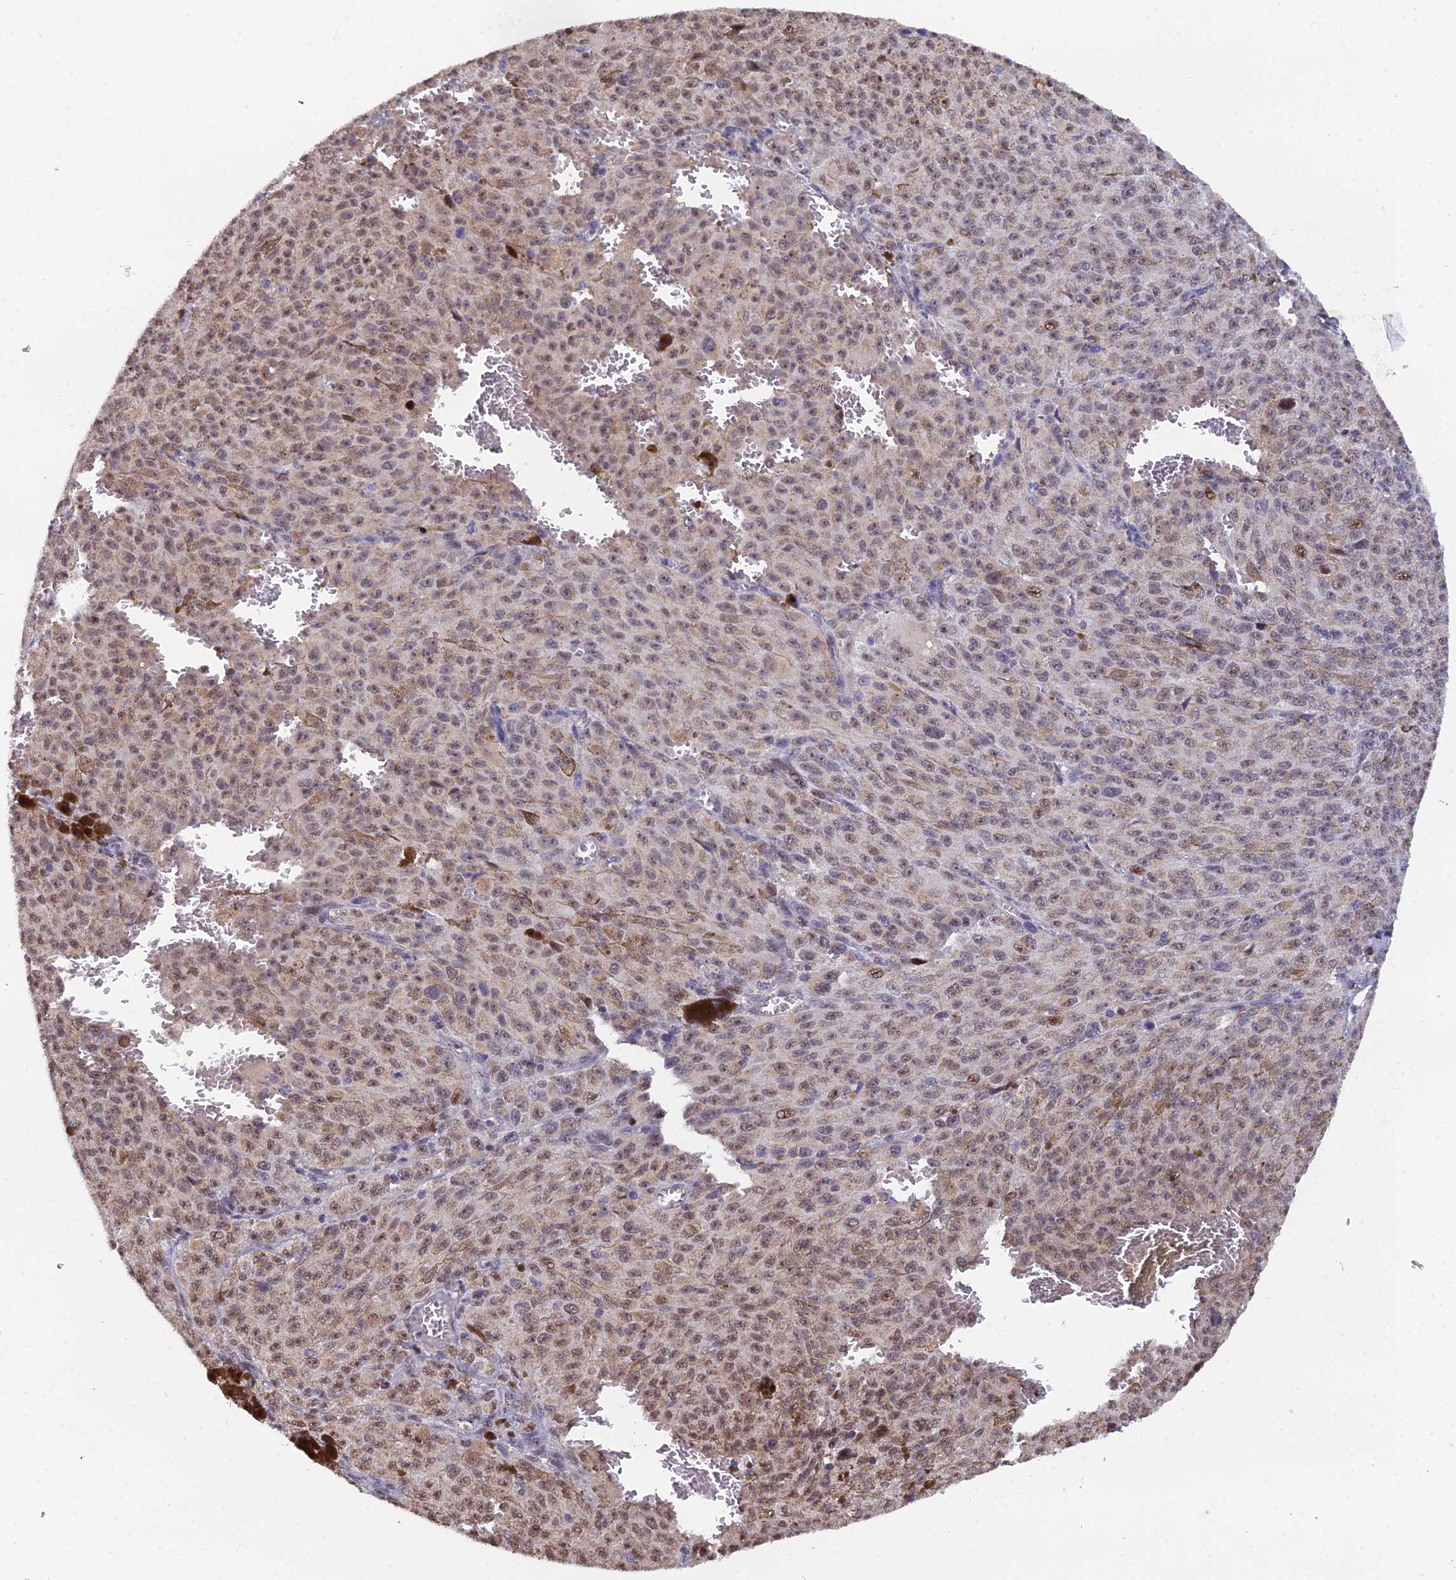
{"staining": {"intensity": "moderate", "quantity": "25%-75%", "location": "nuclear"}, "tissue": "melanoma", "cell_type": "Tumor cells", "image_type": "cancer", "snomed": [{"axis": "morphology", "description": "Malignant melanoma, NOS"}, {"axis": "topography", "description": "Skin"}], "caption": "Immunohistochemistry image of malignant melanoma stained for a protein (brown), which exhibits medium levels of moderate nuclear expression in about 25%-75% of tumor cells.", "gene": "ARL2", "patient": {"sex": "female", "age": 52}}